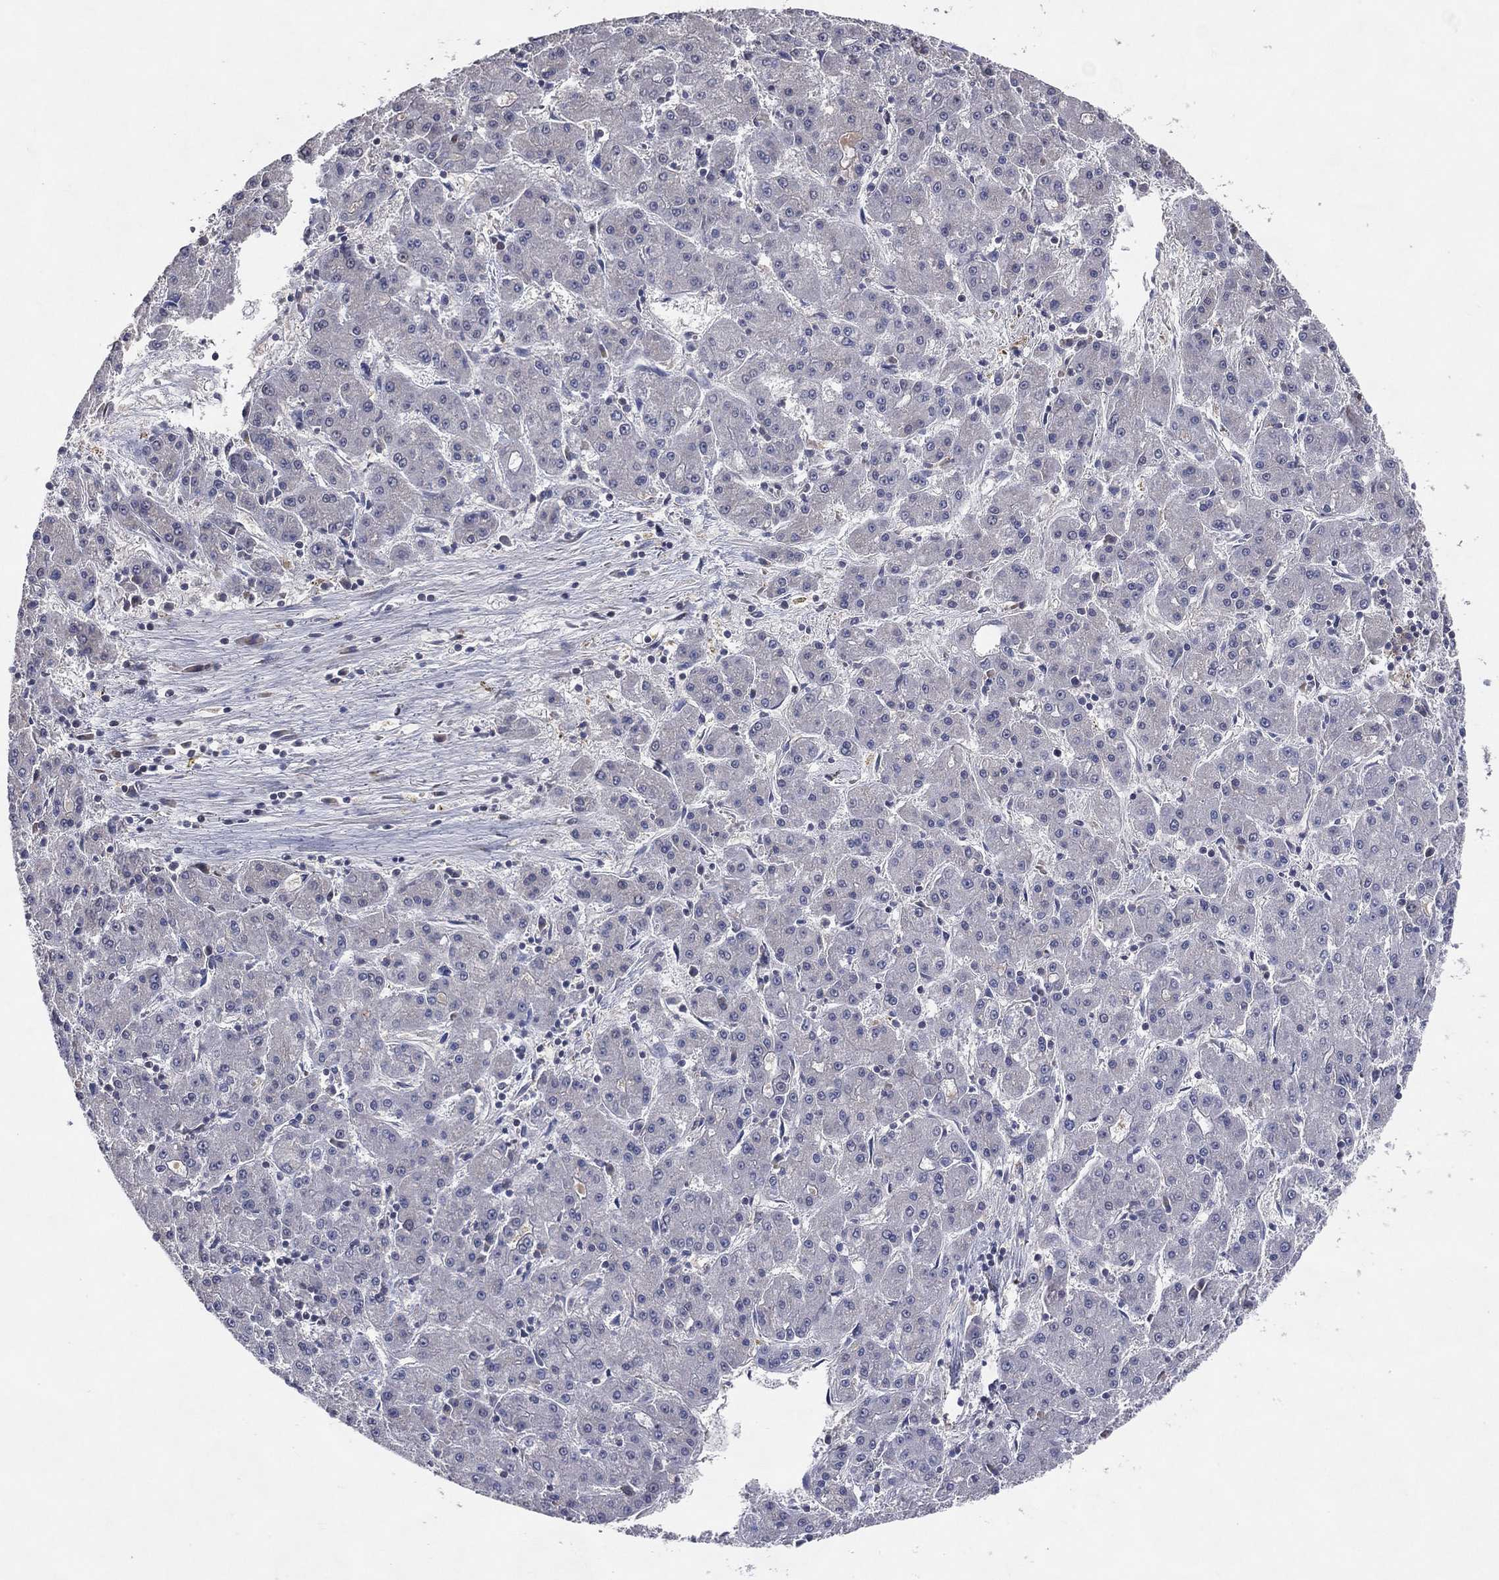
{"staining": {"intensity": "negative", "quantity": "none", "location": "none"}, "tissue": "liver cancer", "cell_type": "Tumor cells", "image_type": "cancer", "snomed": [{"axis": "morphology", "description": "Carcinoma, Hepatocellular, NOS"}, {"axis": "topography", "description": "Liver"}], "caption": "Micrograph shows no protein expression in tumor cells of liver hepatocellular carcinoma tissue.", "gene": "DNAH7", "patient": {"sex": "male", "age": 73}}